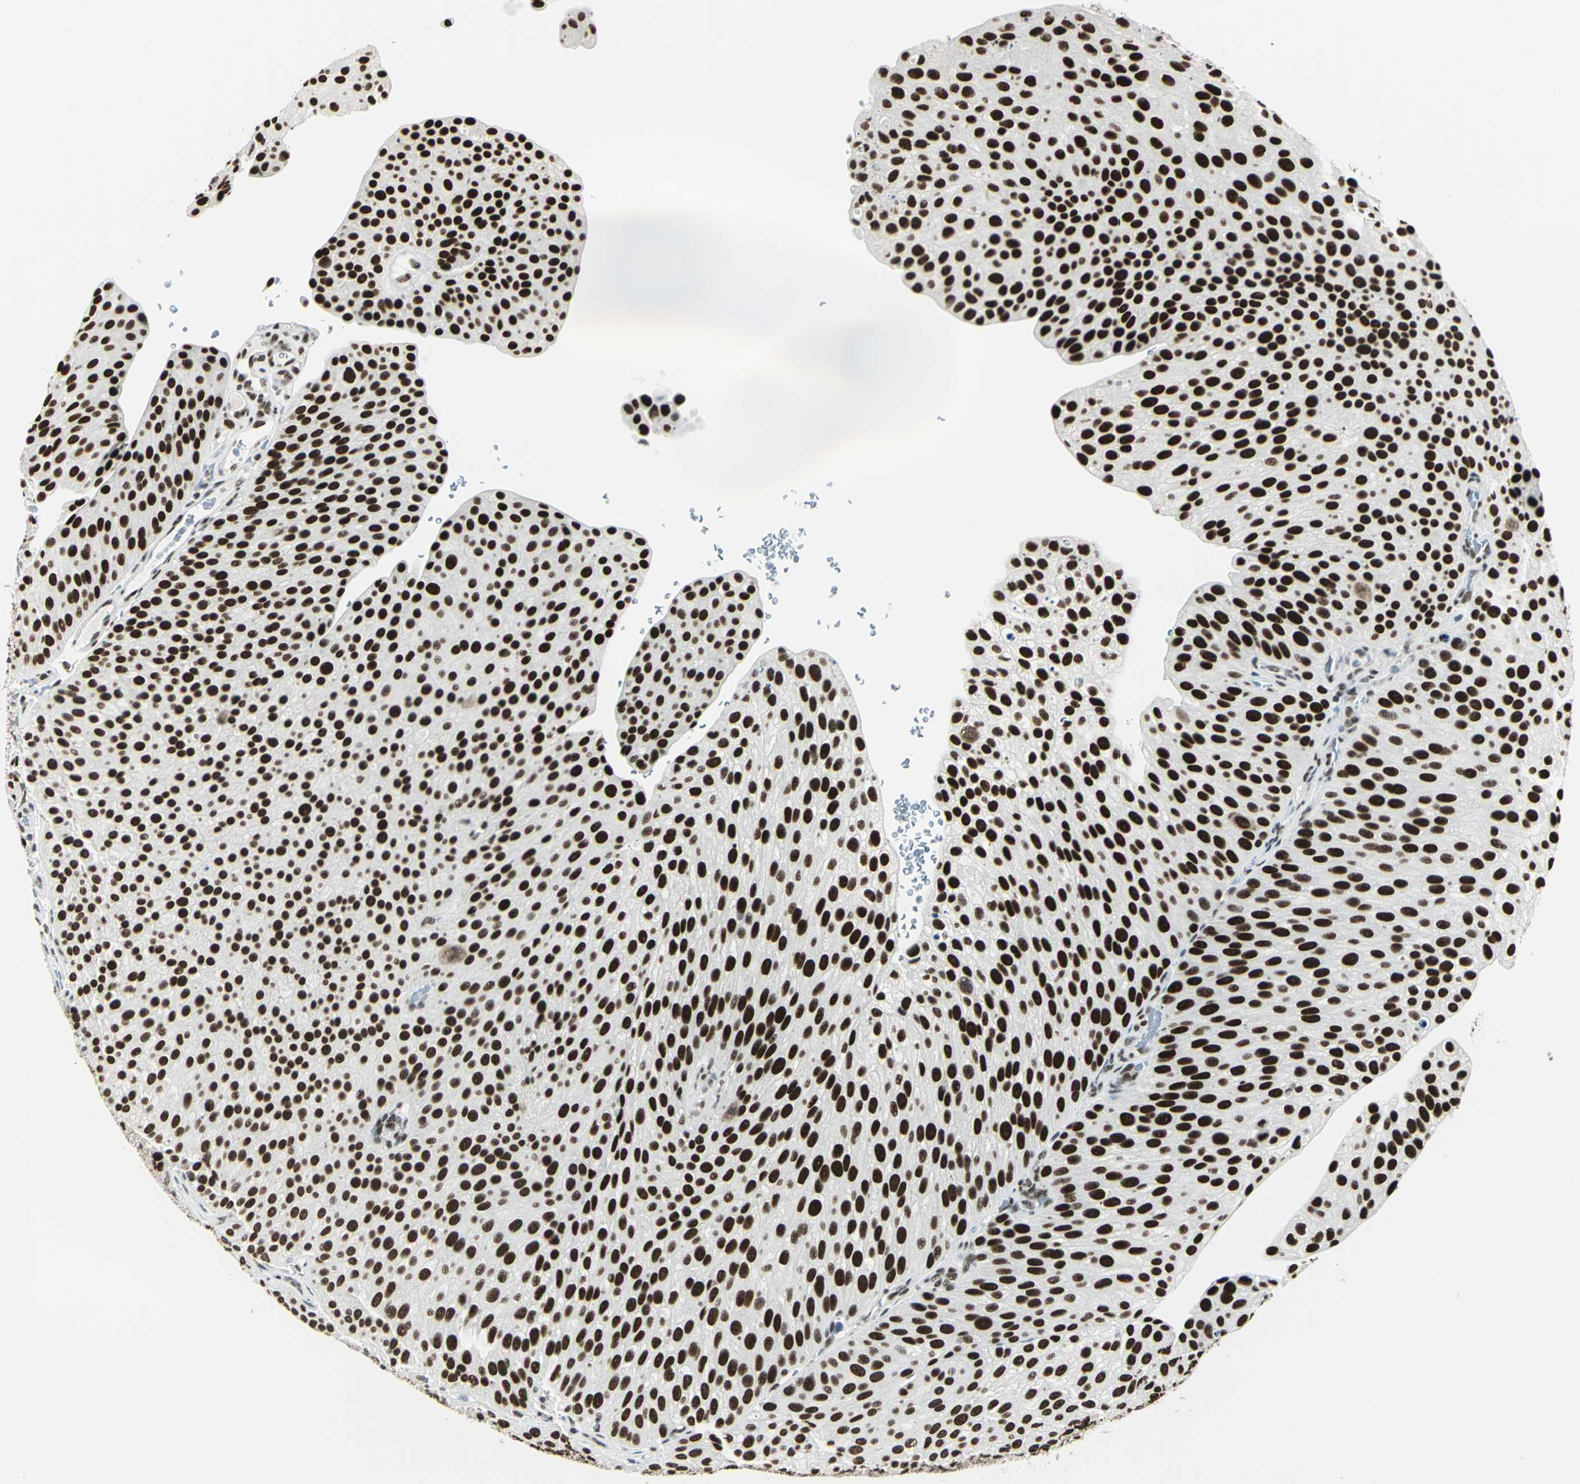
{"staining": {"intensity": "strong", "quantity": ">75%", "location": "nuclear"}, "tissue": "urothelial cancer", "cell_type": "Tumor cells", "image_type": "cancer", "snomed": [{"axis": "morphology", "description": "Urothelial carcinoma, Low grade"}, {"axis": "topography", "description": "Smooth muscle"}, {"axis": "topography", "description": "Urinary bladder"}], "caption": "Immunohistochemical staining of urothelial cancer demonstrates strong nuclear protein staining in approximately >75% of tumor cells.", "gene": "ADNP", "patient": {"sex": "male", "age": 60}}